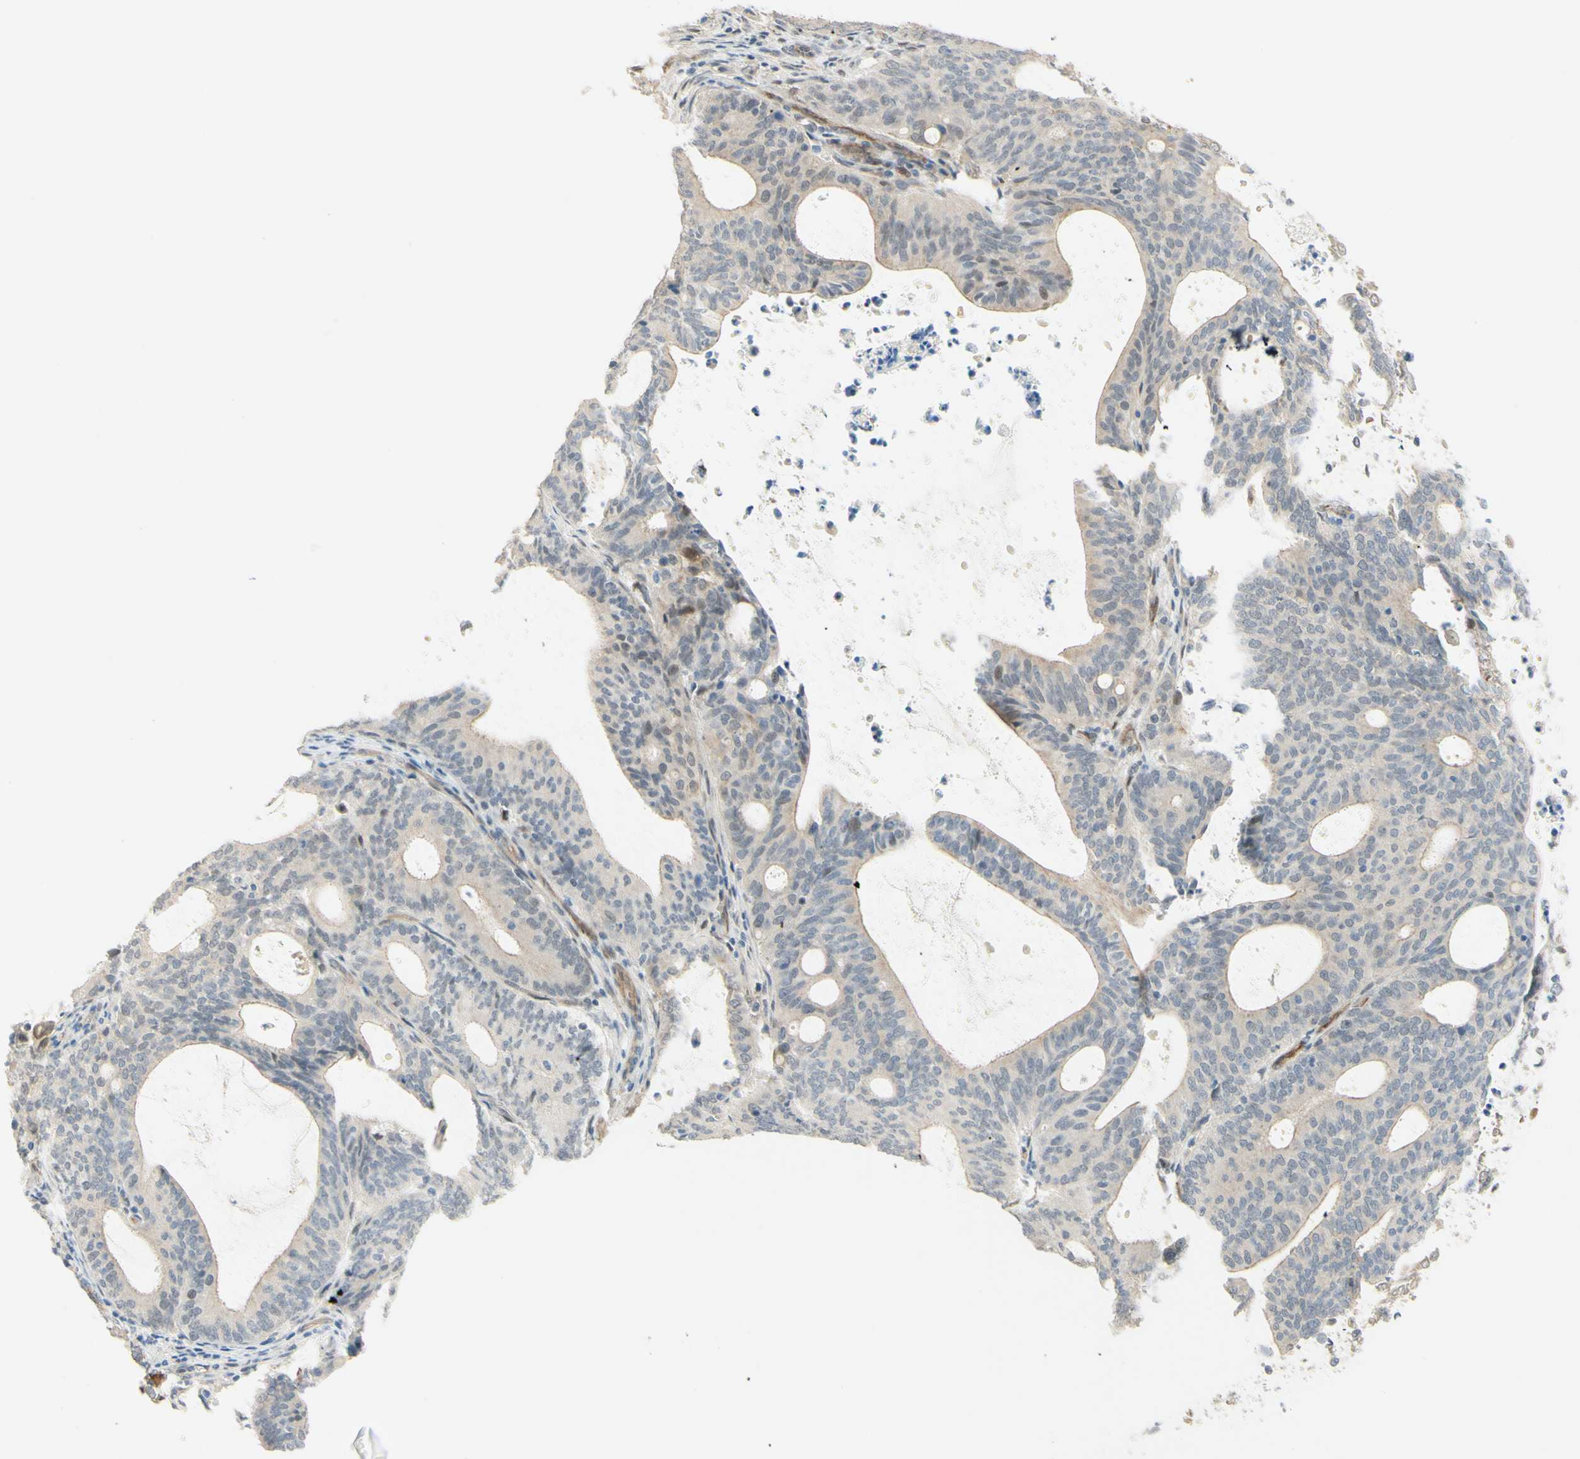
{"staining": {"intensity": "weak", "quantity": "<25%", "location": "cytoplasmic/membranous"}, "tissue": "endometrial cancer", "cell_type": "Tumor cells", "image_type": "cancer", "snomed": [{"axis": "morphology", "description": "Adenocarcinoma, NOS"}, {"axis": "topography", "description": "Uterus"}], "caption": "IHC photomicrograph of human endometrial cancer stained for a protein (brown), which displays no positivity in tumor cells.", "gene": "ANGPT2", "patient": {"sex": "female", "age": 83}}